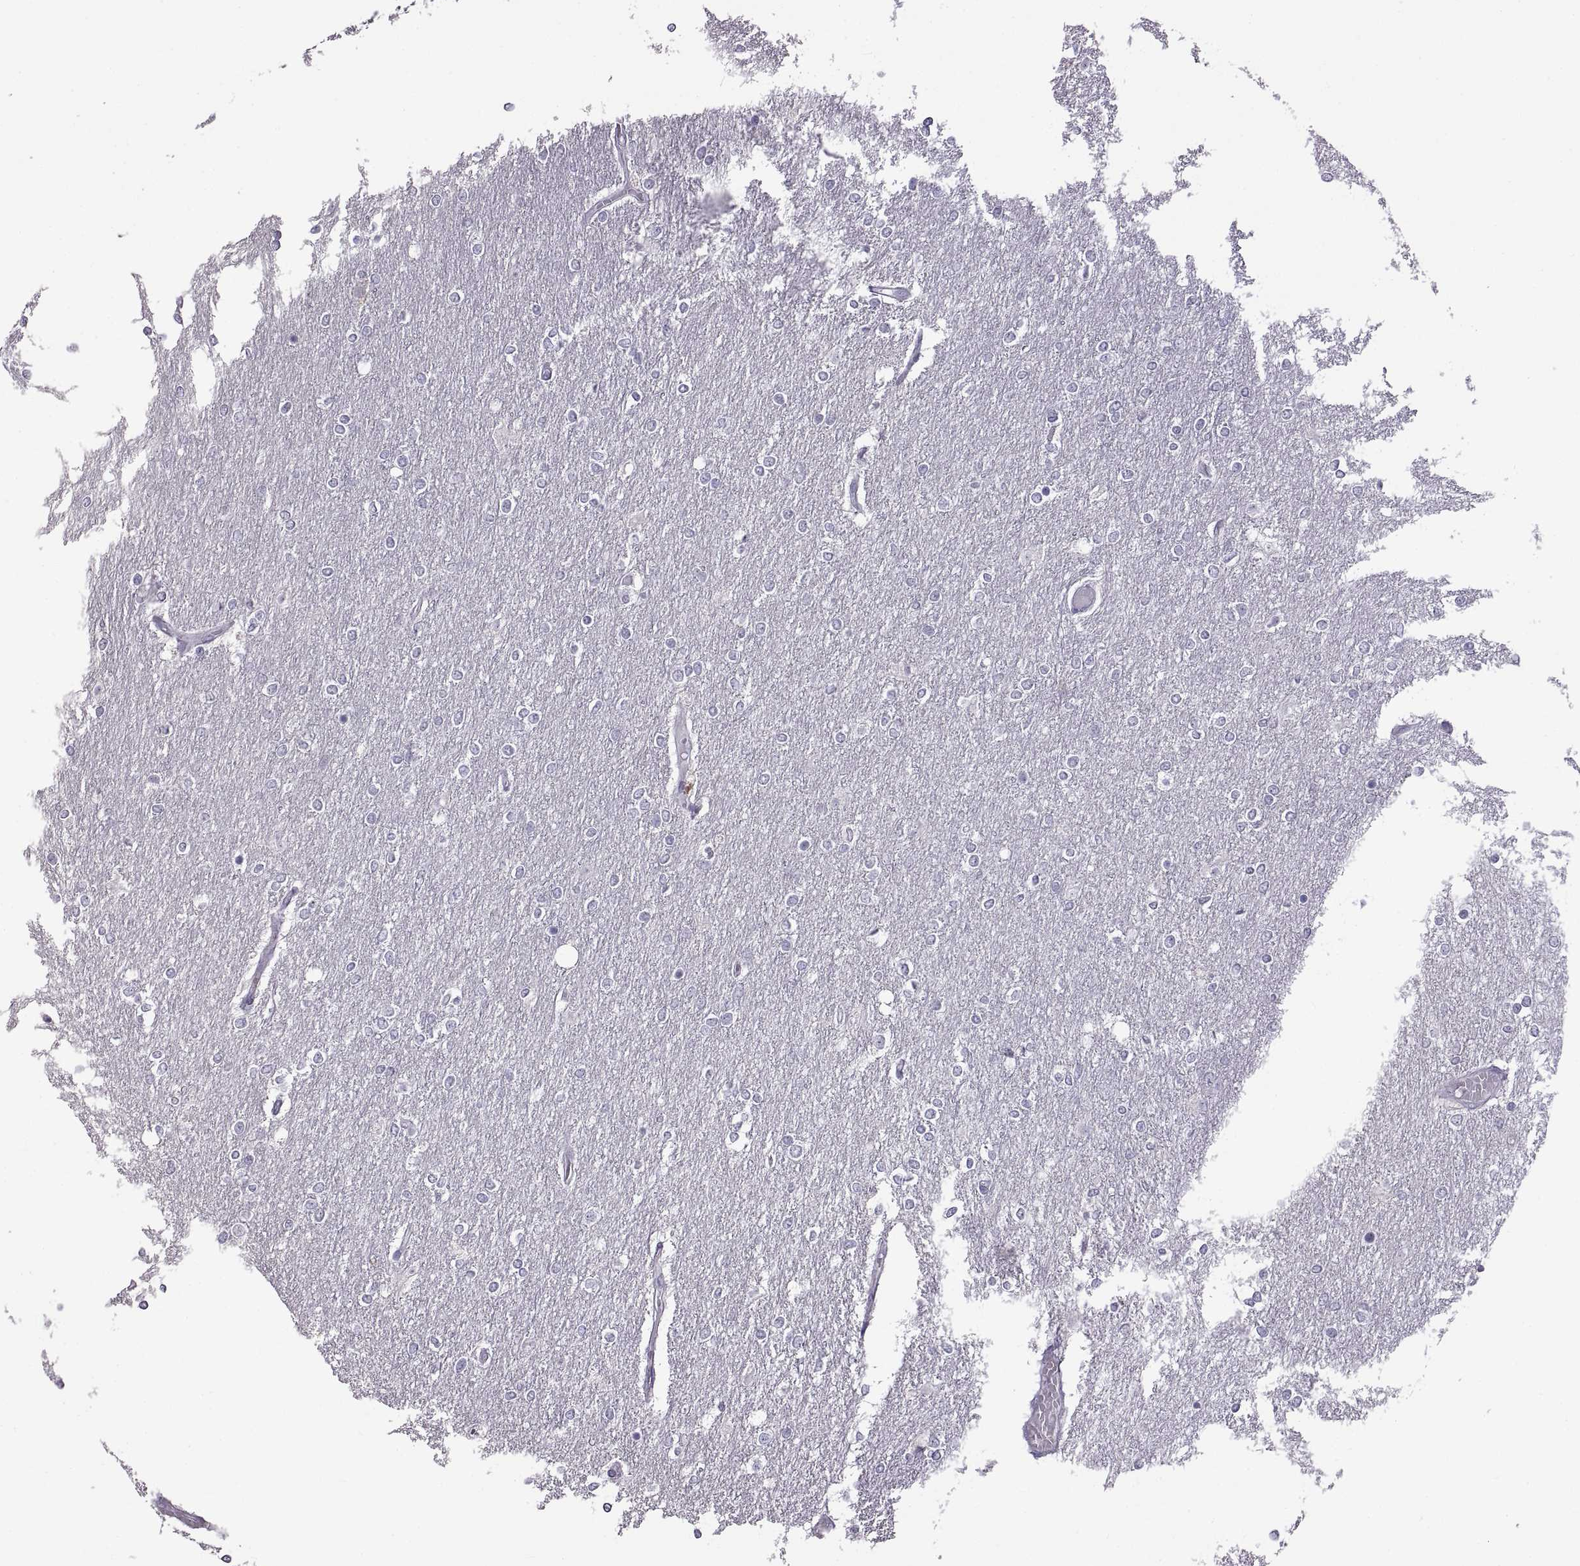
{"staining": {"intensity": "negative", "quantity": "none", "location": "none"}, "tissue": "glioma", "cell_type": "Tumor cells", "image_type": "cancer", "snomed": [{"axis": "morphology", "description": "Glioma, malignant, High grade"}, {"axis": "topography", "description": "Brain"}], "caption": "High-grade glioma (malignant) was stained to show a protein in brown. There is no significant expression in tumor cells. The staining is performed using DAB (3,3'-diaminobenzidine) brown chromogen with nuclei counter-stained in using hematoxylin.", "gene": "RDM1", "patient": {"sex": "female", "age": 61}}